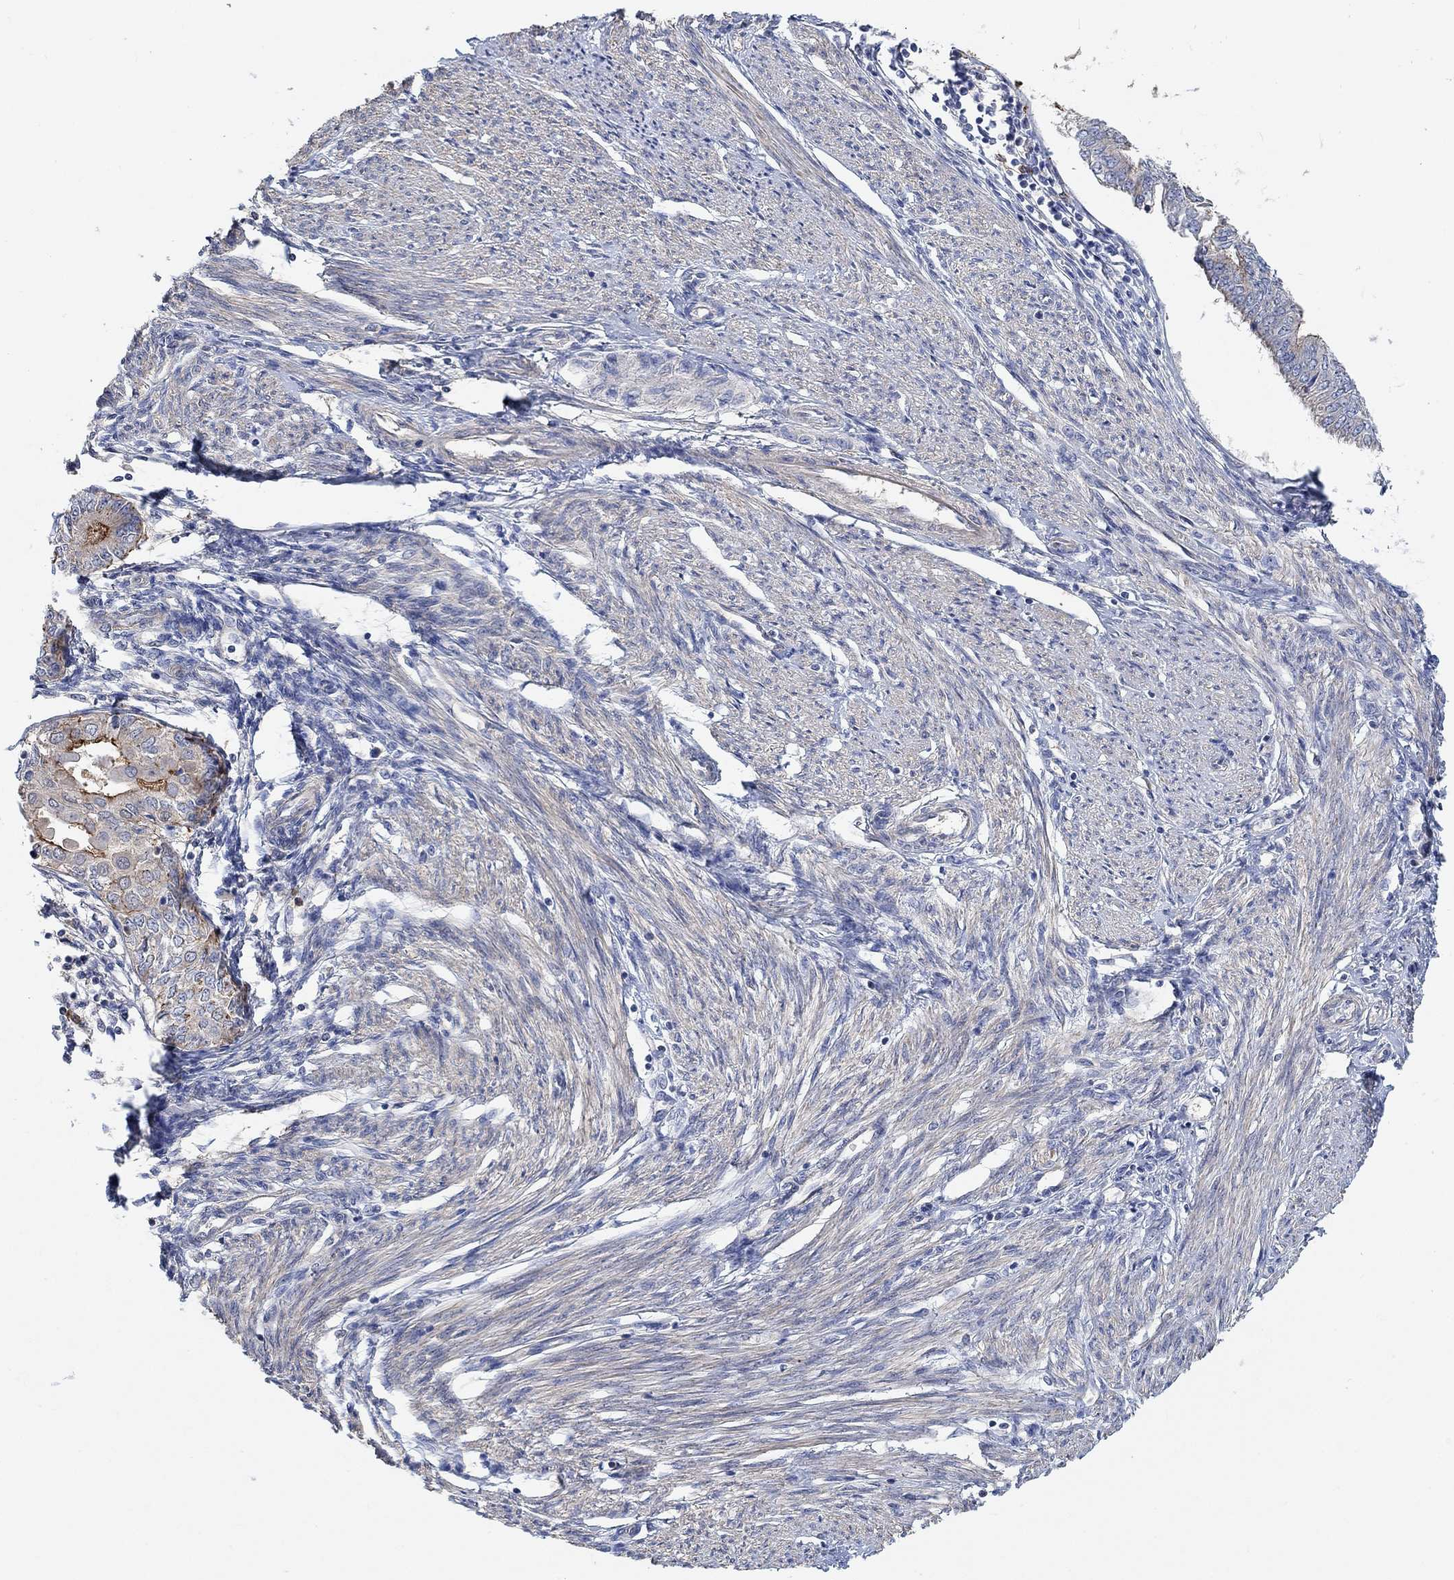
{"staining": {"intensity": "strong", "quantity": "25%-75%", "location": "cytoplasmic/membranous"}, "tissue": "endometrial cancer", "cell_type": "Tumor cells", "image_type": "cancer", "snomed": [{"axis": "morphology", "description": "Adenocarcinoma, NOS"}, {"axis": "topography", "description": "Endometrium"}], "caption": "Brown immunohistochemical staining in endometrial cancer (adenocarcinoma) reveals strong cytoplasmic/membranous expression in about 25%-75% of tumor cells.", "gene": "SYT16", "patient": {"sex": "female", "age": 68}}